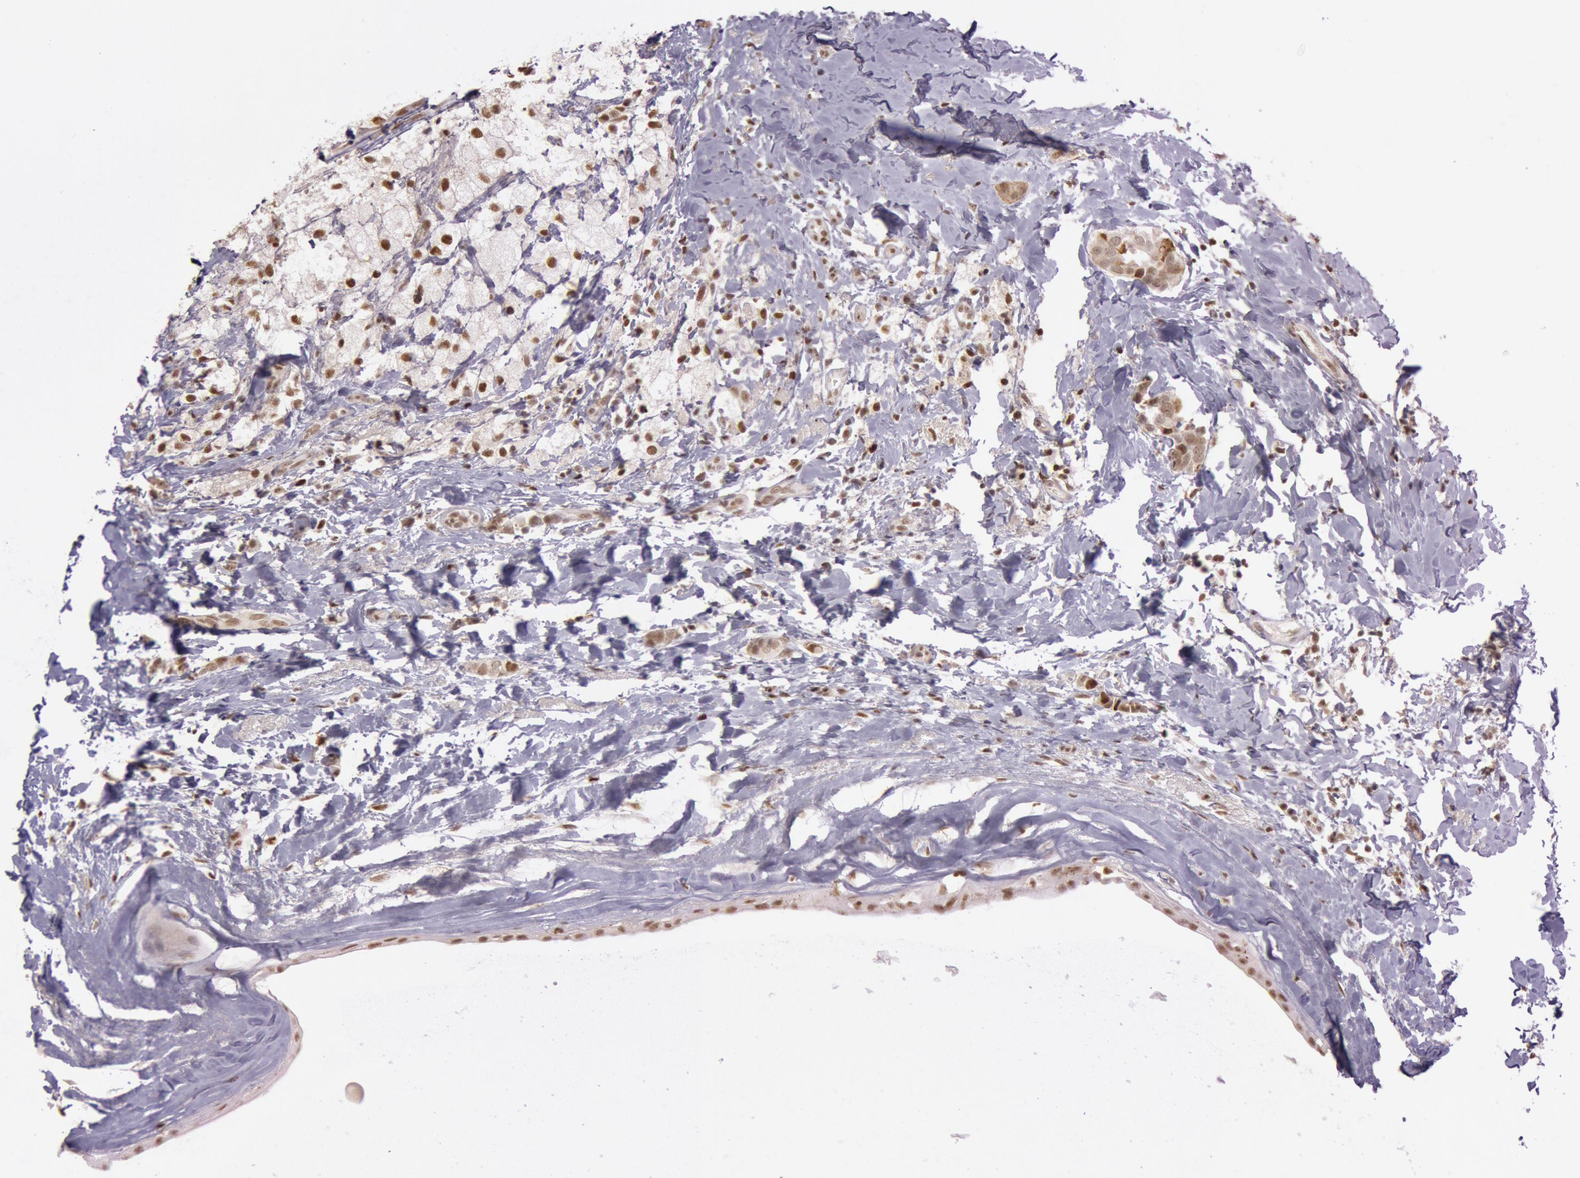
{"staining": {"intensity": "moderate", "quantity": ">75%", "location": "nuclear"}, "tissue": "breast cancer", "cell_type": "Tumor cells", "image_type": "cancer", "snomed": [{"axis": "morphology", "description": "Duct carcinoma"}, {"axis": "topography", "description": "Breast"}], "caption": "A brown stain labels moderate nuclear expression of a protein in human breast cancer (infiltrating ductal carcinoma) tumor cells.", "gene": "TASL", "patient": {"sex": "female", "age": 54}}